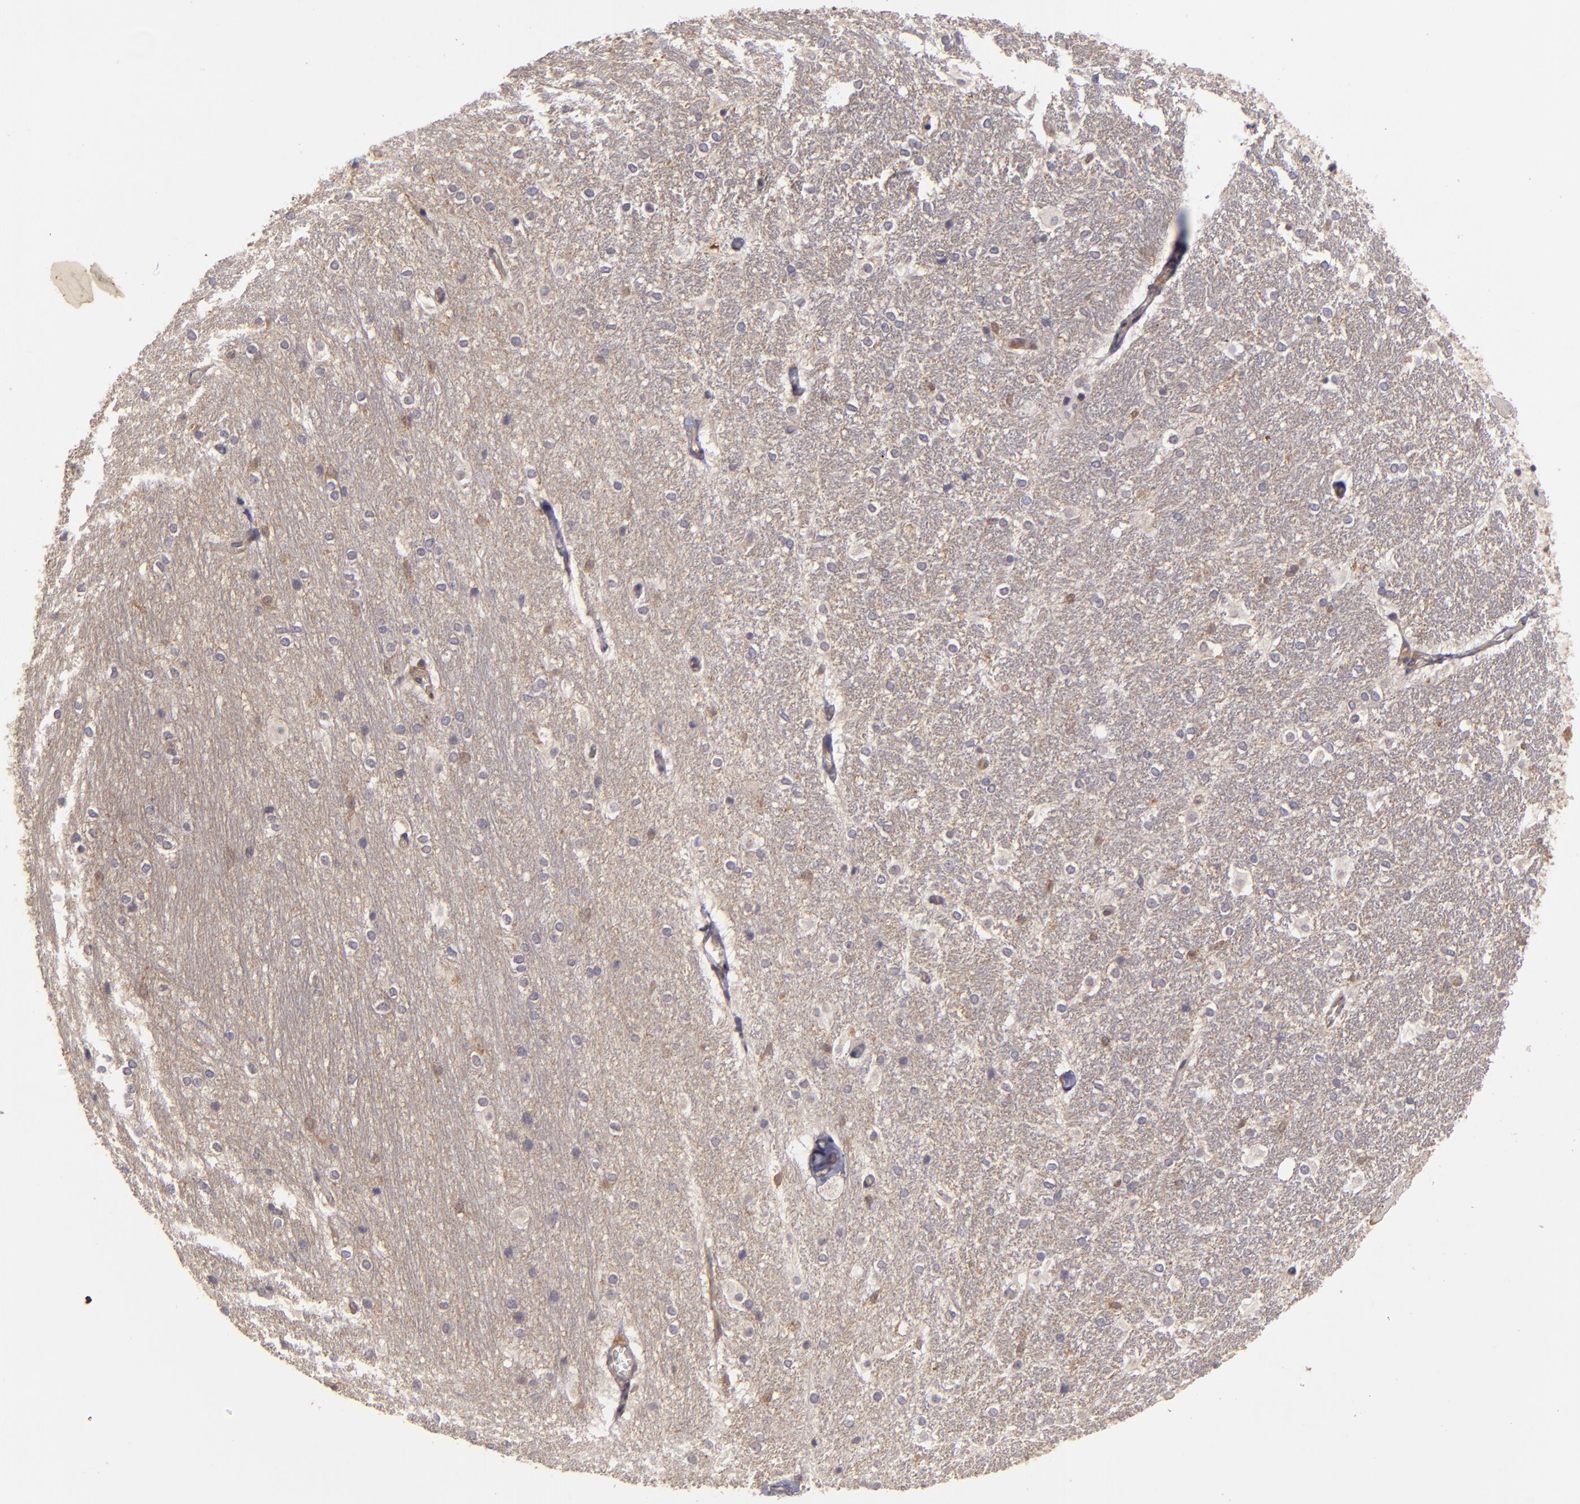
{"staining": {"intensity": "weak", "quantity": "25%-75%", "location": "cytoplasmic/membranous"}, "tissue": "hippocampus", "cell_type": "Glial cells", "image_type": "normal", "snomed": [{"axis": "morphology", "description": "Normal tissue, NOS"}, {"axis": "topography", "description": "Hippocampus"}], "caption": "A brown stain highlights weak cytoplasmic/membranous staining of a protein in glial cells of benign human hippocampus.", "gene": "PRKCD", "patient": {"sex": "female", "age": 19}}